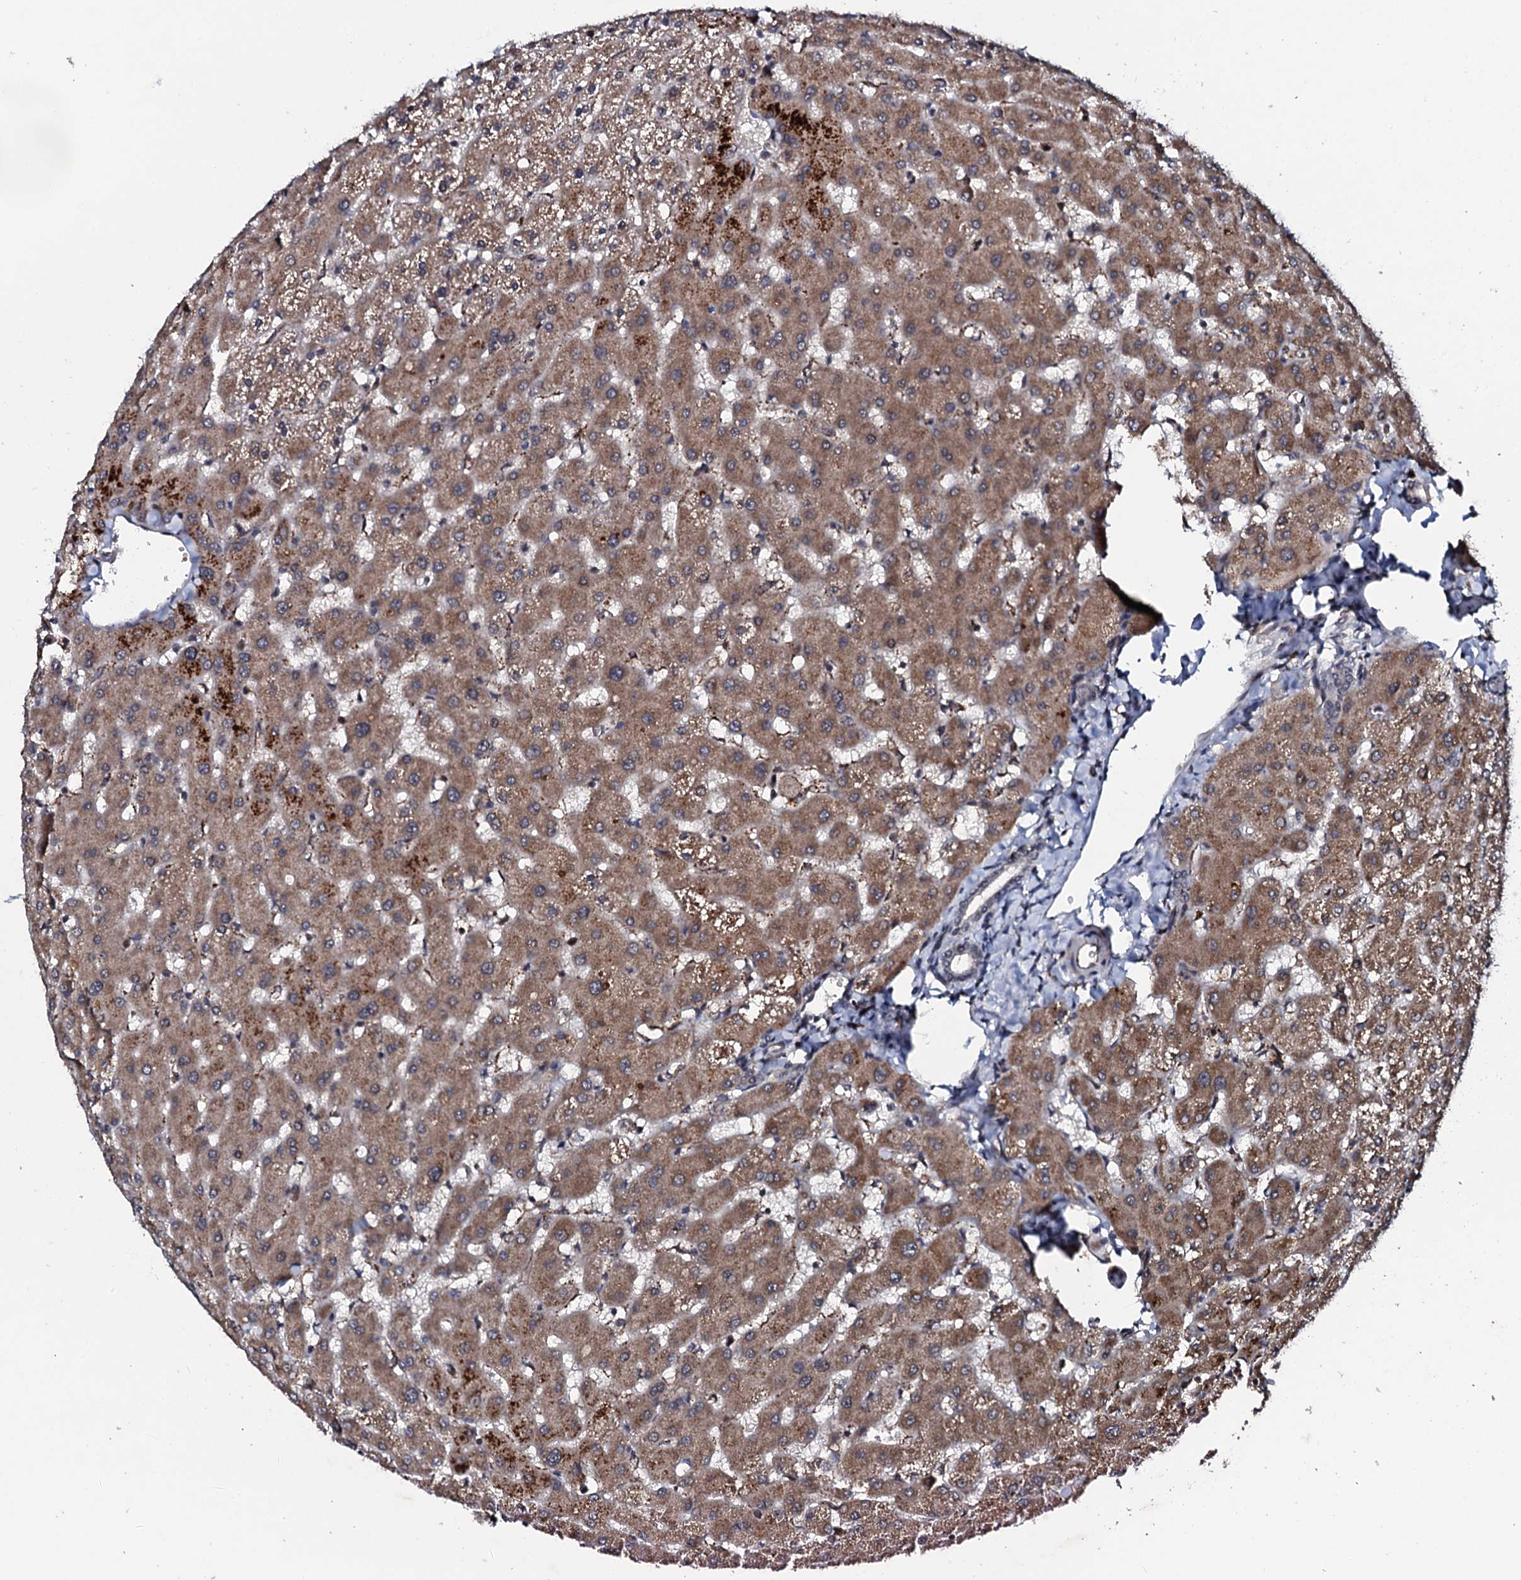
{"staining": {"intensity": "negative", "quantity": "none", "location": "none"}, "tissue": "liver", "cell_type": "Cholangiocytes", "image_type": "normal", "snomed": [{"axis": "morphology", "description": "Normal tissue, NOS"}, {"axis": "topography", "description": "Liver"}], "caption": "A high-resolution image shows immunohistochemistry (IHC) staining of benign liver, which shows no significant positivity in cholangiocytes. (DAB (3,3'-diaminobenzidine) immunohistochemistry visualized using brightfield microscopy, high magnification).", "gene": "FAM111A", "patient": {"sex": "female", "age": 63}}